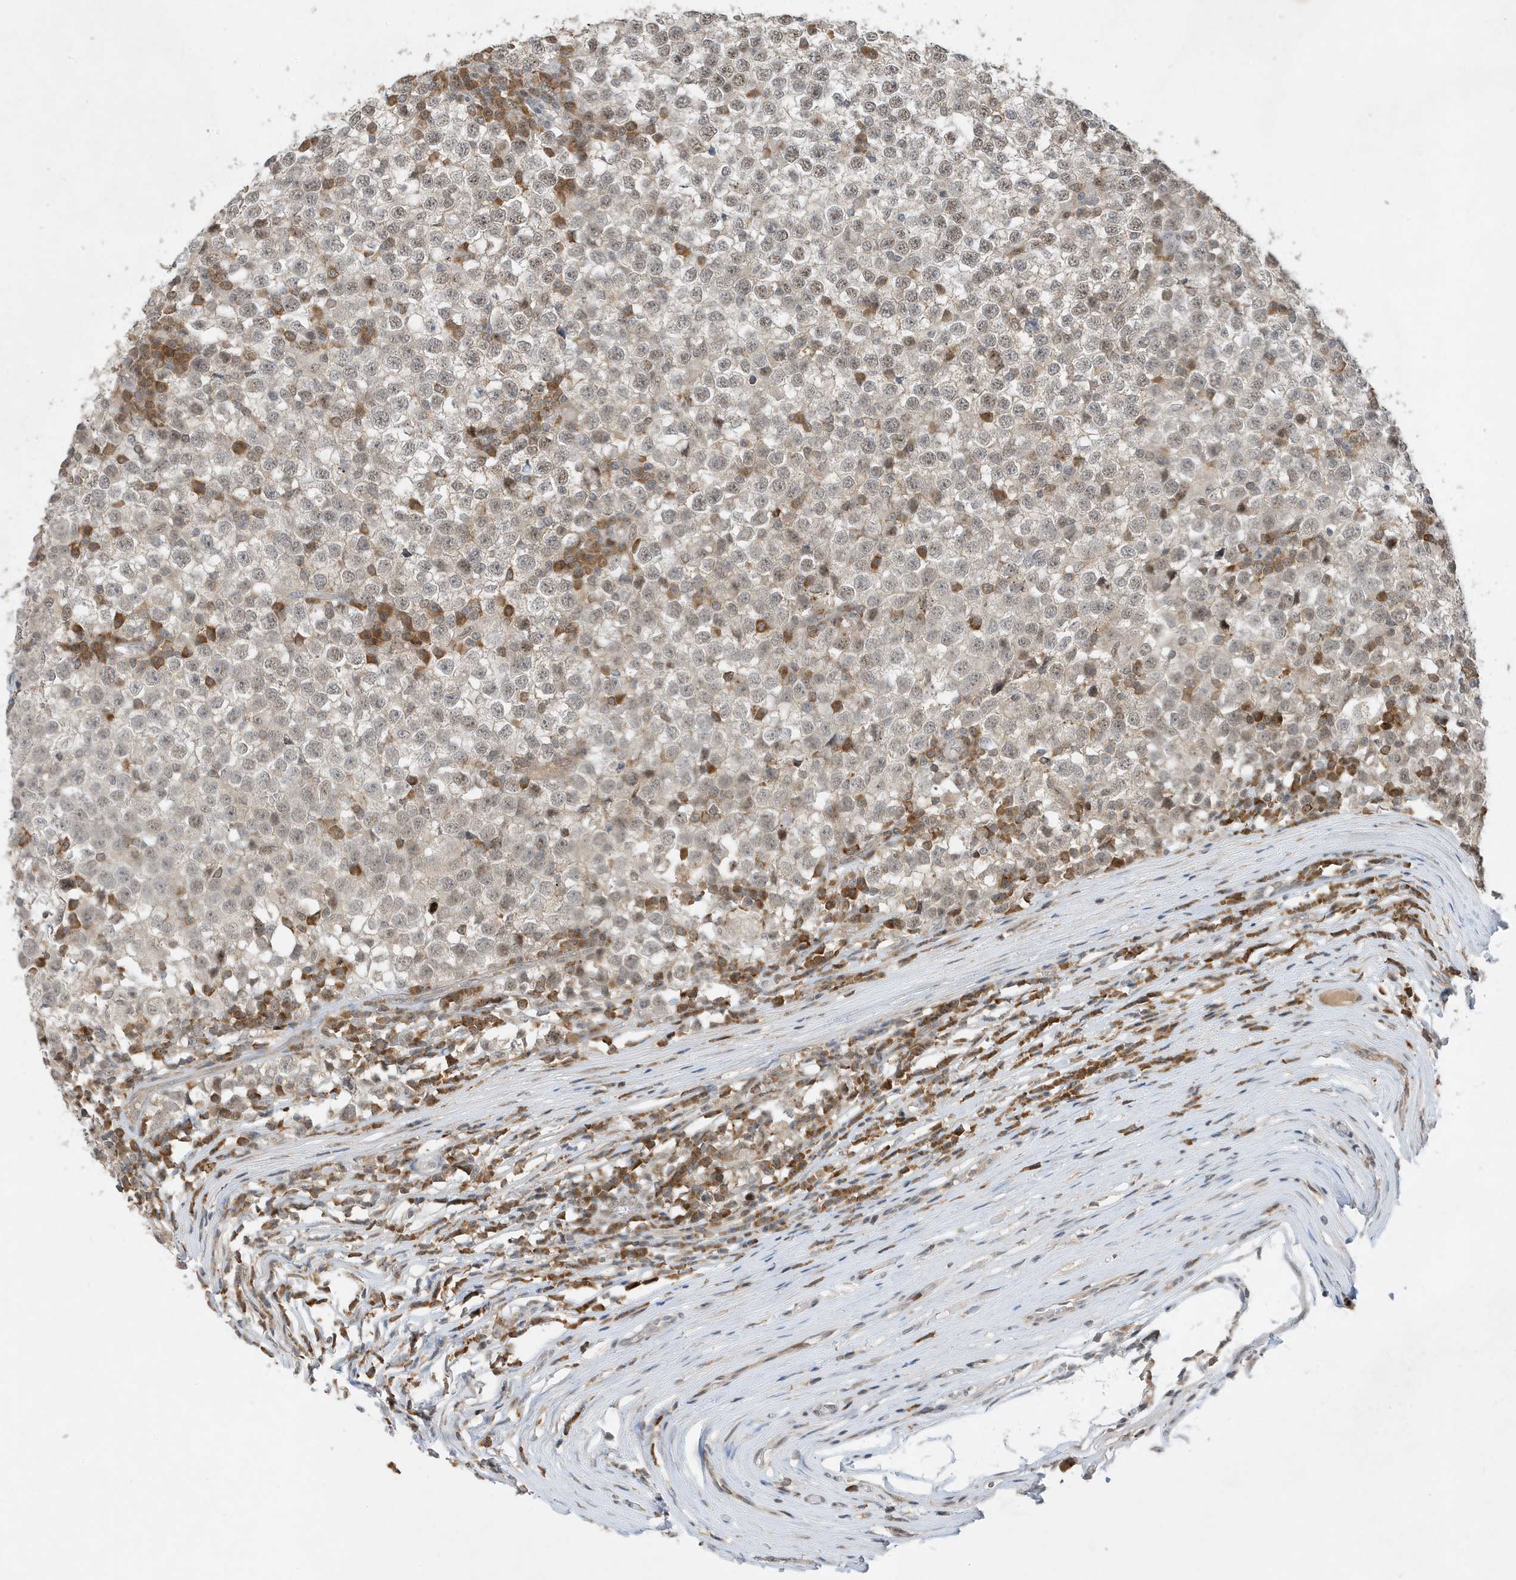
{"staining": {"intensity": "weak", "quantity": "<25%", "location": "nuclear"}, "tissue": "testis cancer", "cell_type": "Tumor cells", "image_type": "cancer", "snomed": [{"axis": "morphology", "description": "Seminoma, NOS"}, {"axis": "topography", "description": "Testis"}], "caption": "Tumor cells are negative for protein expression in human testis cancer.", "gene": "MAST3", "patient": {"sex": "male", "age": 65}}